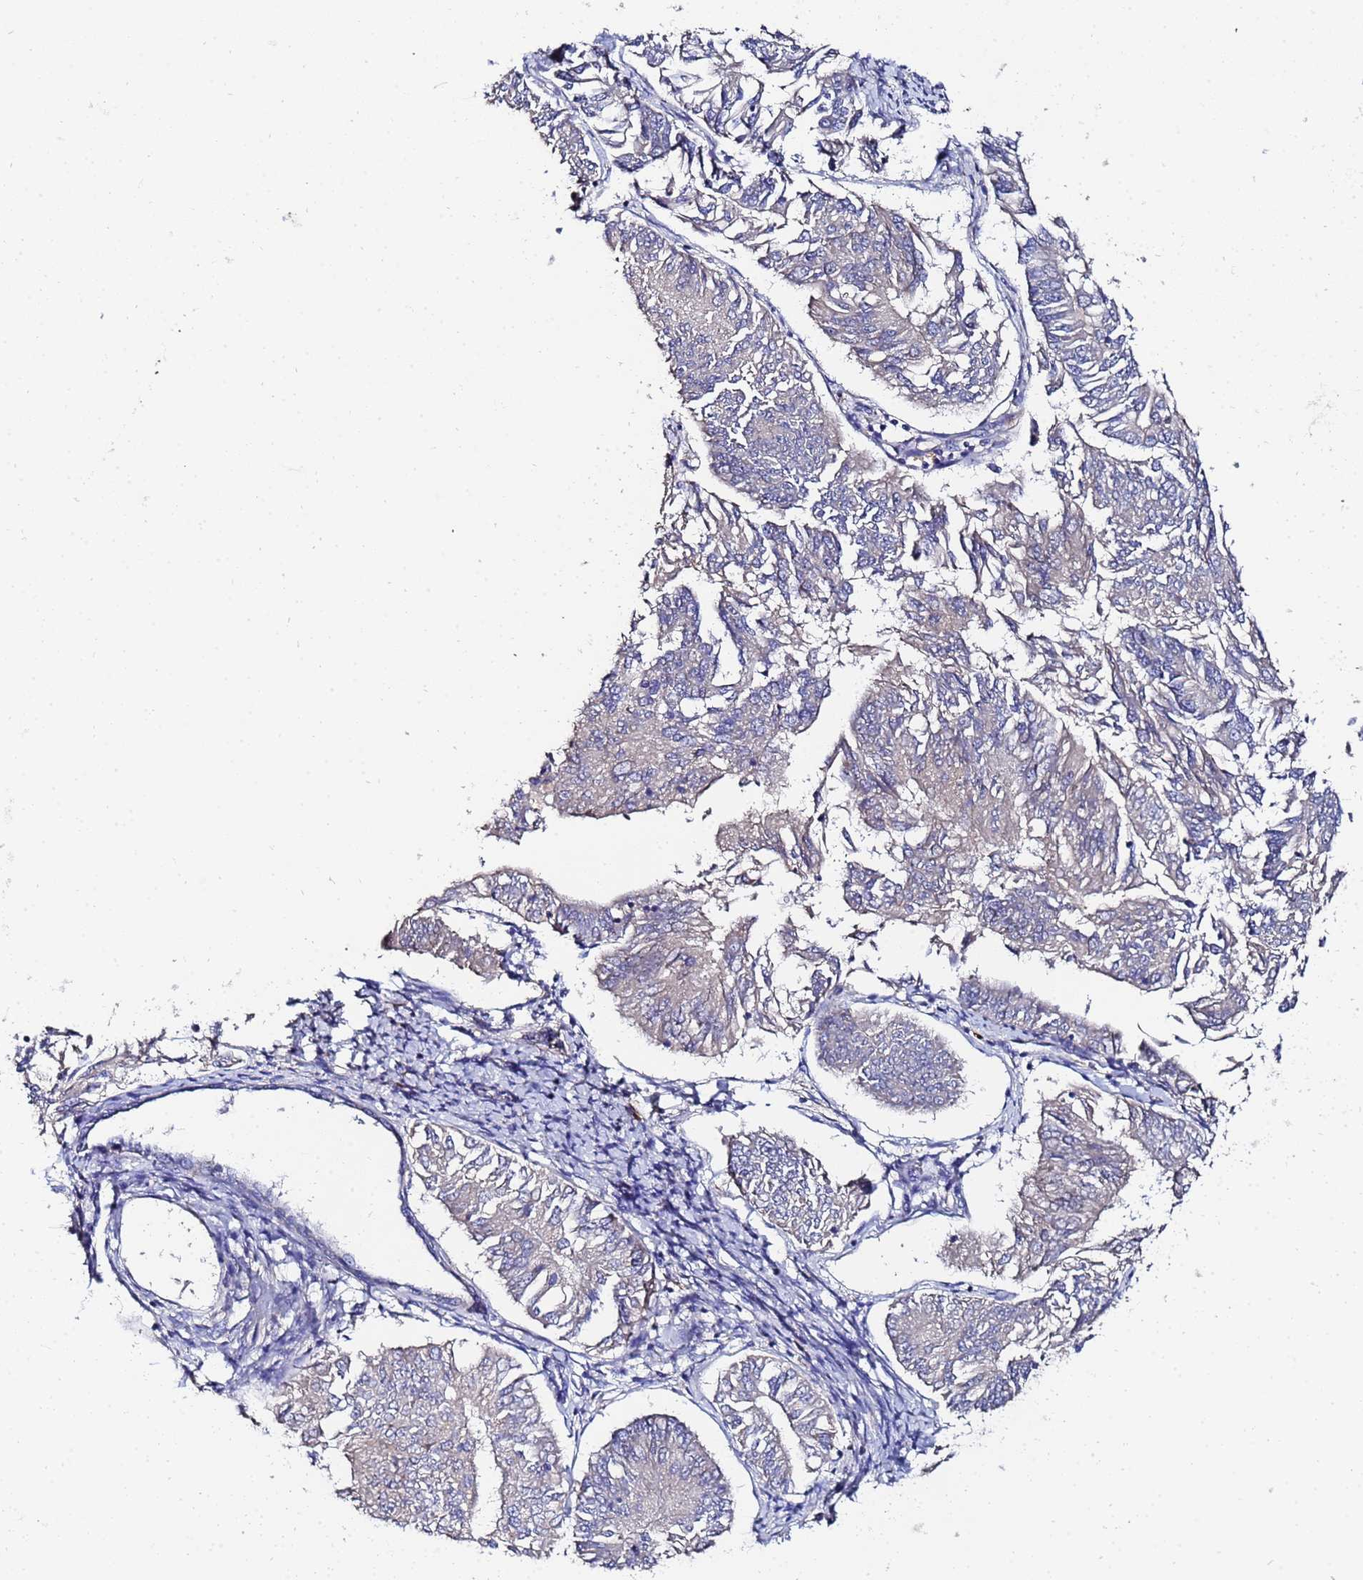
{"staining": {"intensity": "negative", "quantity": "none", "location": "none"}, "tissue": "endometrial cancer", "cell_type": "Tumor cells", "image_type": "cancer", "snomed": [{"axis": "morphology", "description": "Adenocarcinoma, NOS"}, {"axis": "topography", "description": "Endometrium"}], "caption": "An immunohistochemistry (IHC) photomicrograph of adenocarcinoma (endometrial) is shown. There is no staining in tumor cells of adenocarcinoma (endometrial).", "gene": "TCP10L", "patient": {"sex": "female", "age": 58}}